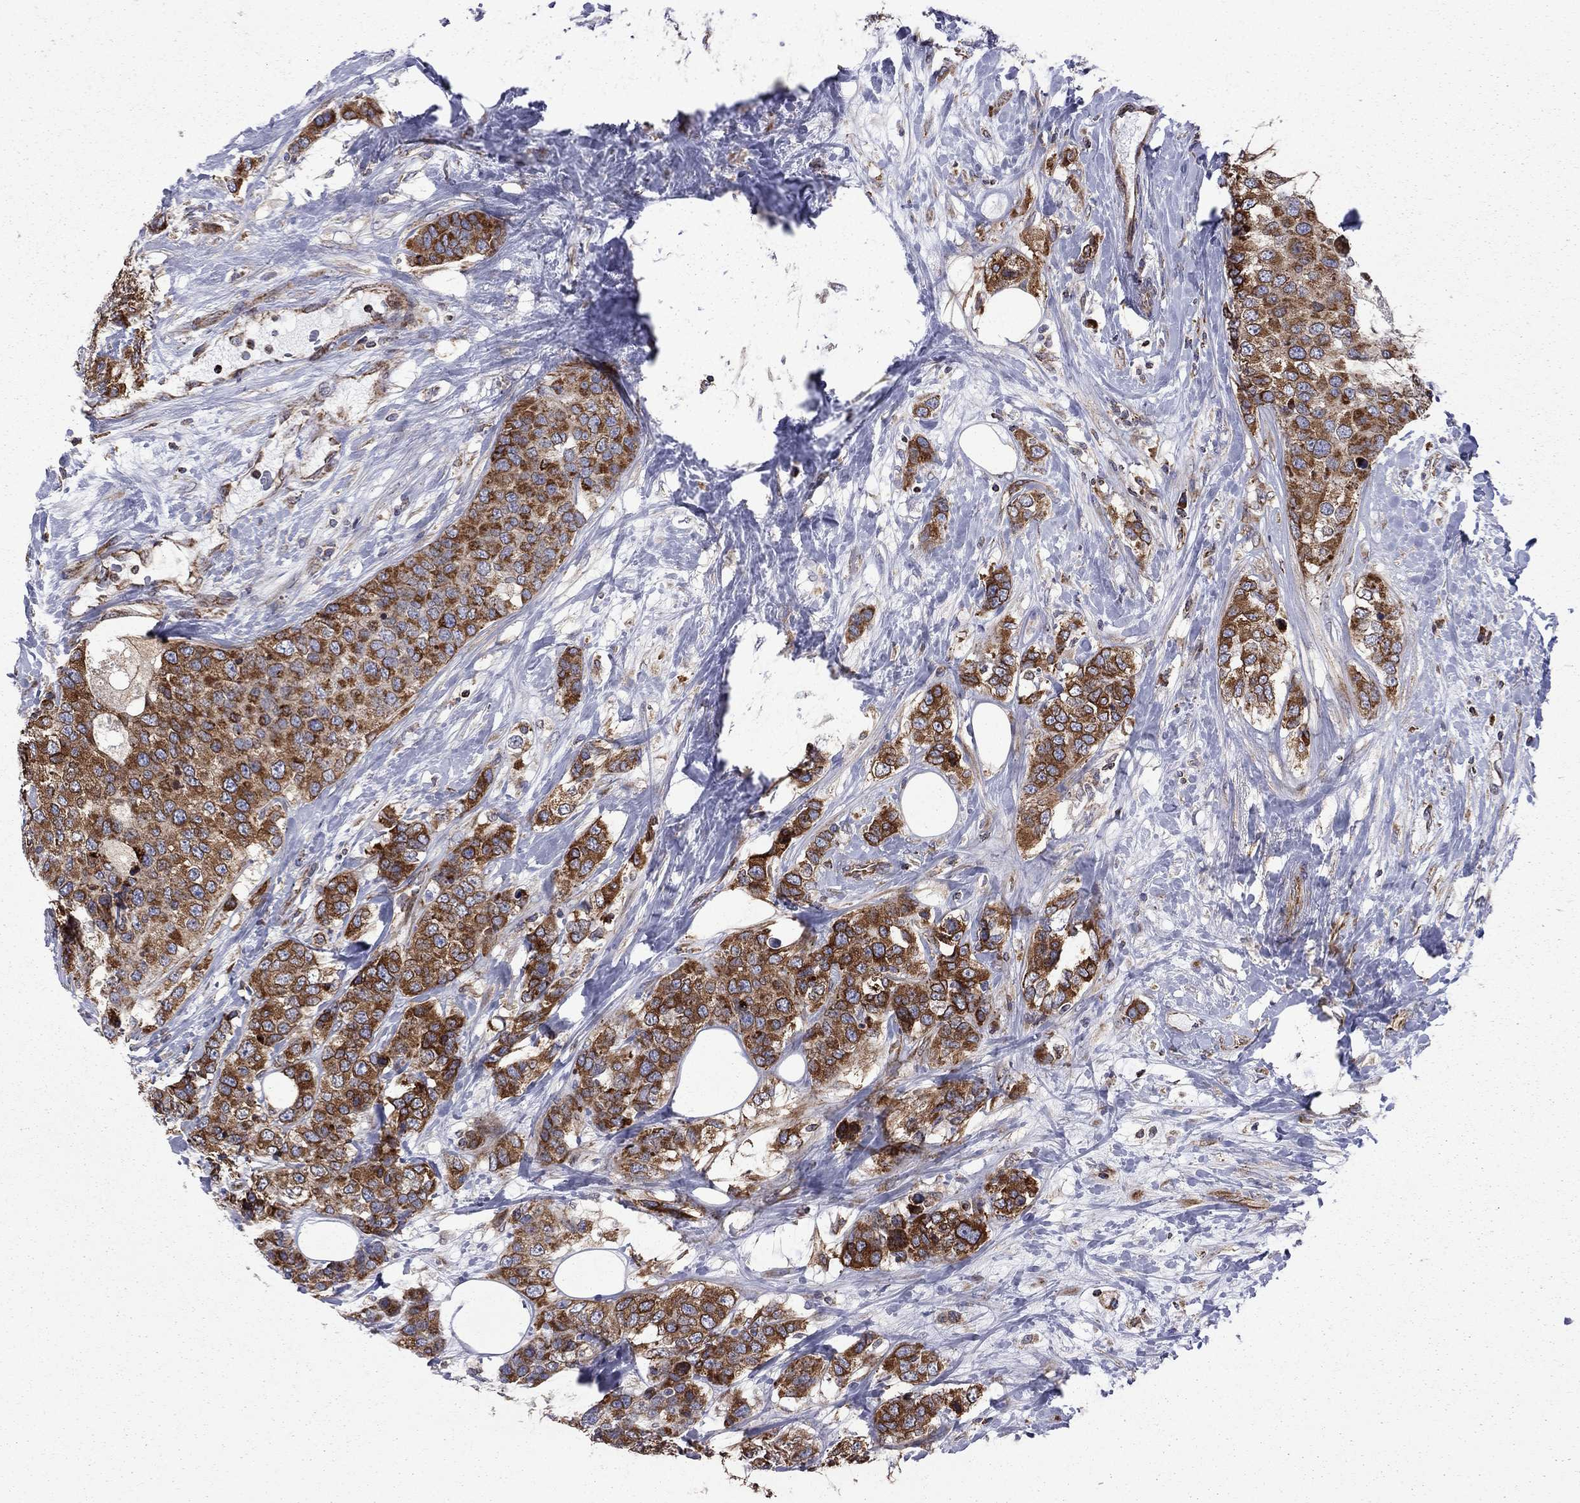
{"staining": {"intensity": "strong", "quantity": "25%-75%", "location": "cytoplasmic/membranous"}, "tissue": "breast cancer", "cell_type": "Tumor cells", "image_type": "cancer", "snomed": [{"axis": "morphology", "description": "Lobular carcinoma"}, {"axis": "topography", "description": "Breast"}], "caption": "Protein staining by immunohistochemistry displays strong cytoplasmic/membranous staining in approximately 25%-75% of tumor cells in breast cancer. (Brightfield microscopy of DAB IHC at high magnification).", "gene": "CLPTM1", "patient": {"sex": "female", "age": 59}}